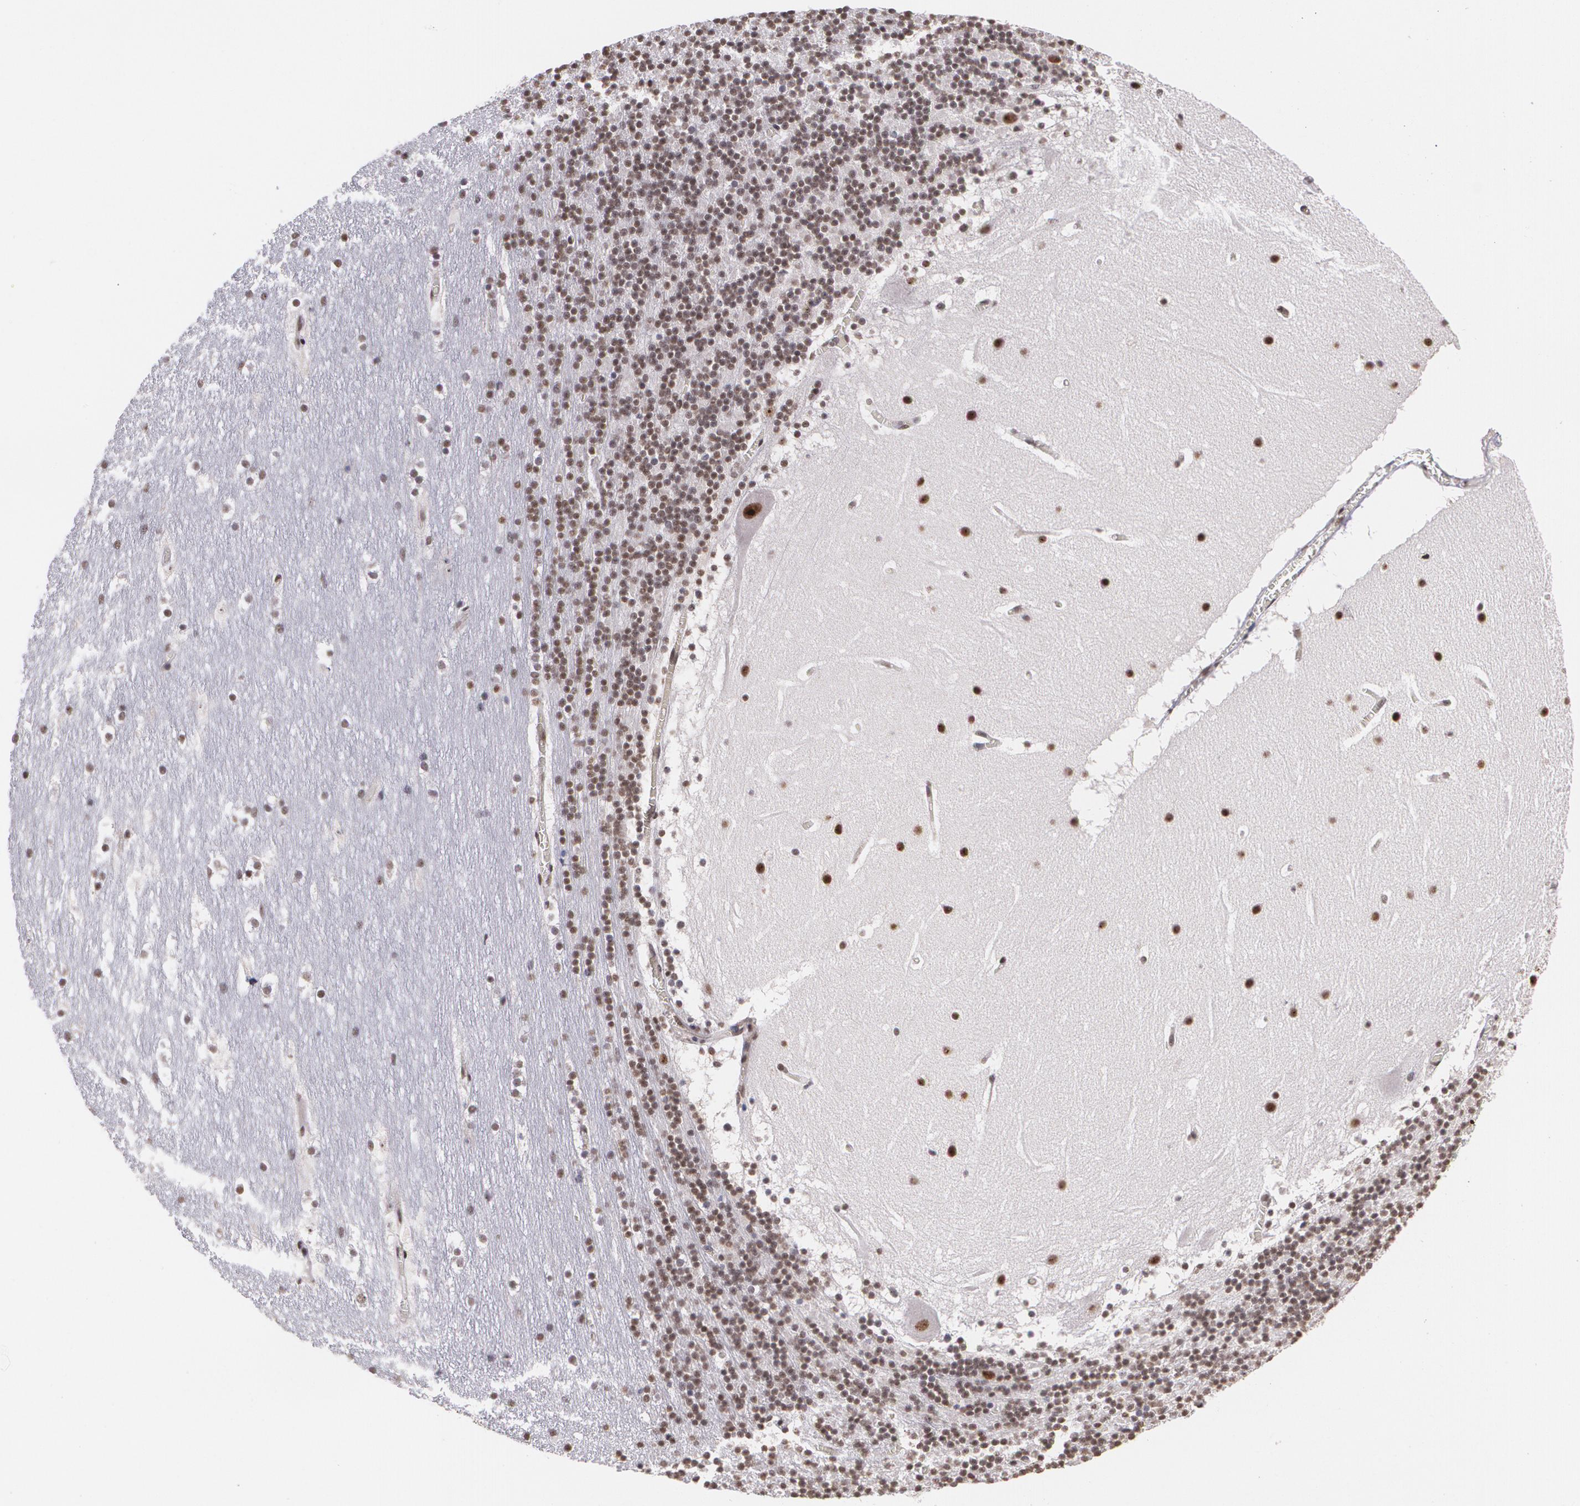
{"staining": {"intensity": "moderate", "quantity": ">75%", "location": "nuclear"}, "tissue": "cerebellum", "cell_type": "Cells in granular layer", "image_type": "normal", "snomed": [{"axis": "morphology", "description": "Normal tissue, NOS"}, {"axis": "topography", "description": "Cerebellum"}], "caption": "High-magnification brightfield microscopy of unremarkable cerebellum stained with DAB (3,3'-diaminobenzidine) (brown) and counterstained with hematoxylin (blue). cells in granular layer exhibit moderate nuclear staining is present in about>75% of cells.", "gene": "C6orf15", "patient": {"sex": "male", "age": 45}}